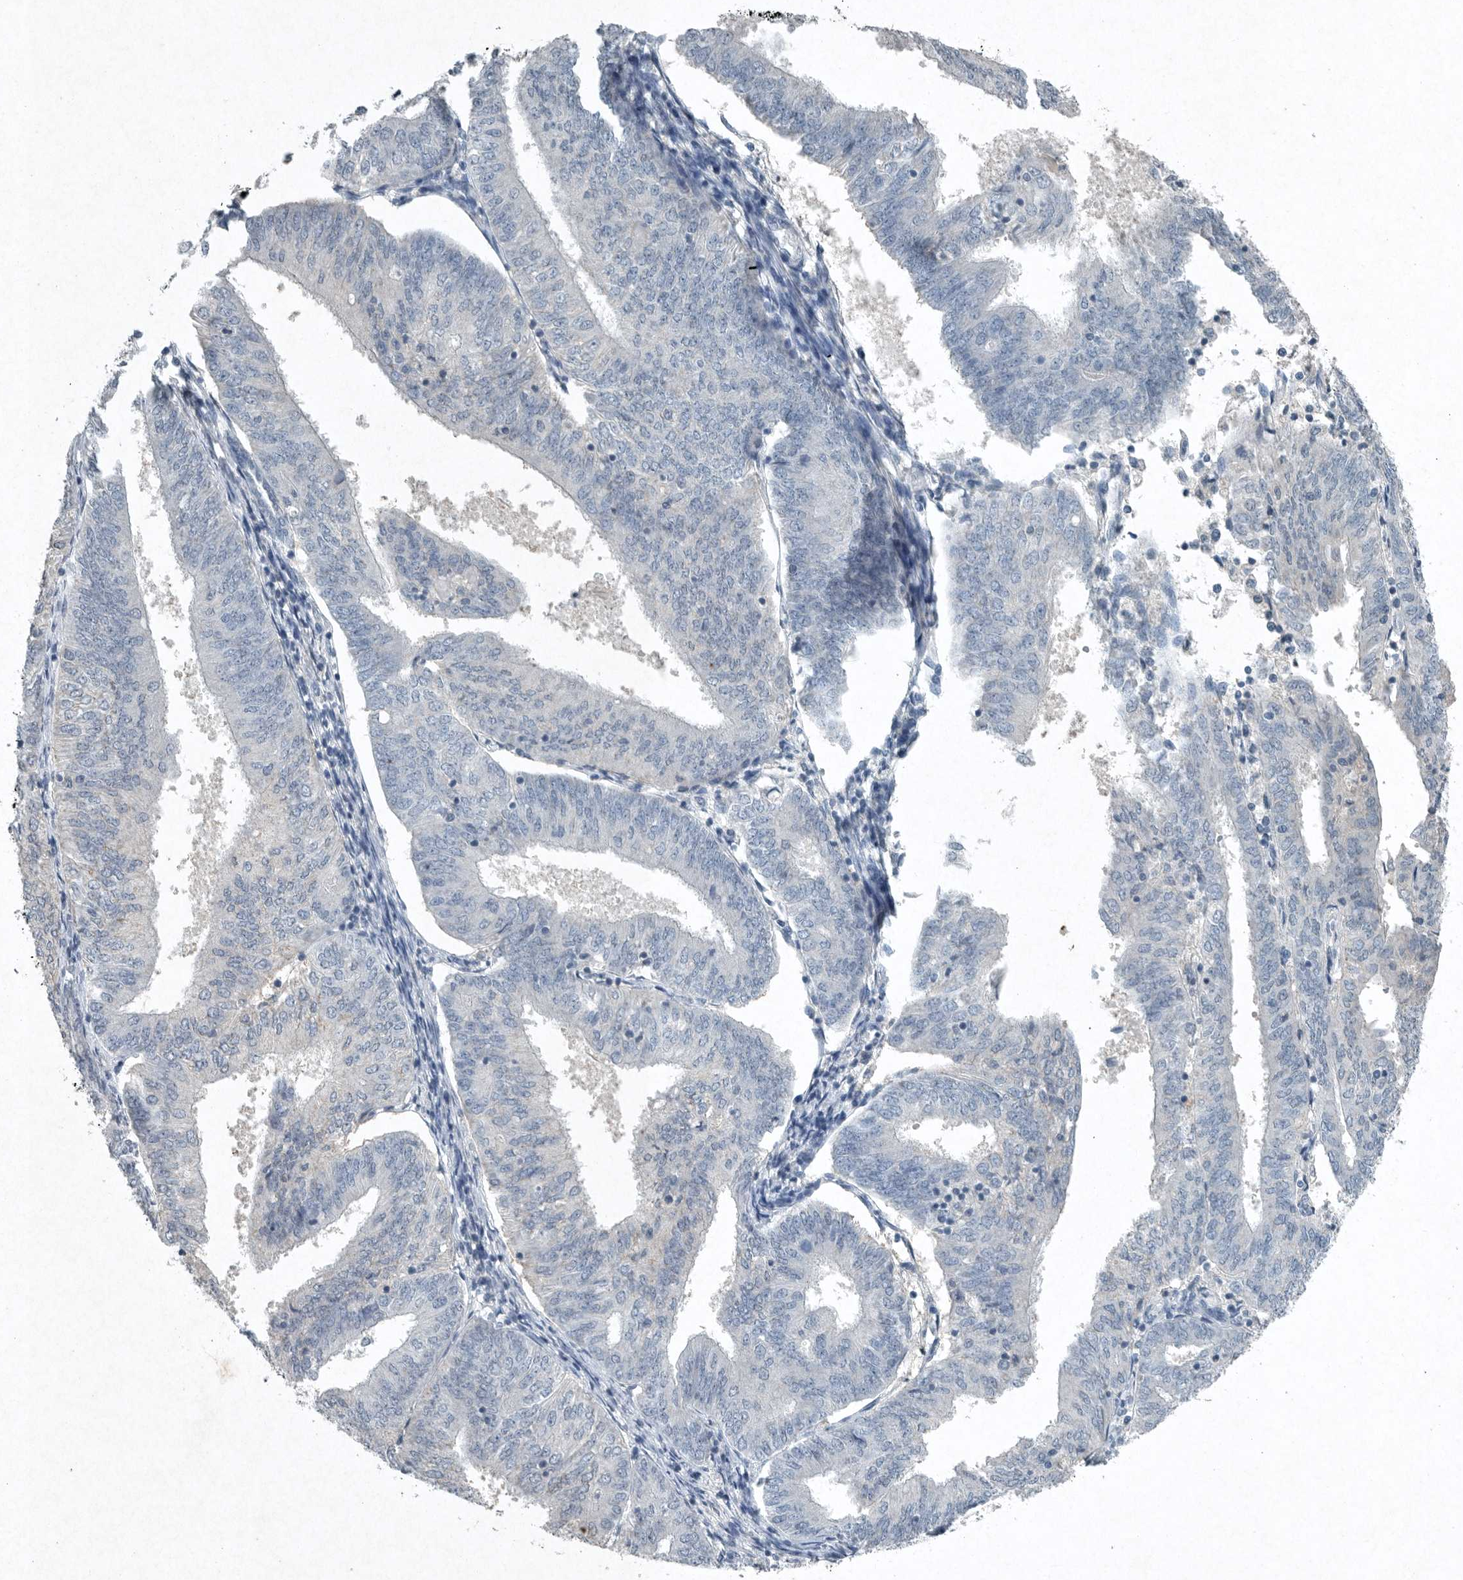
{"staining": {"intensity": "negative", "quantity": "none", "location": "none"}, "tissue": "endometrial cancer", "cell_type": "Tumor cells", "image_type": "cancer", "snomed": [{"axis": "morphology", "description": "Adenocarcinoma, NOS"}, {"axis": "topography", "description": "Endometrium"}], "caption": "The IHC photomicrograph has no significant positivity in tumor cells of adenocarcinoma (endometrial) tissue. The staining was performed using DAB (3,3'-diaminobenzidine) to visualize the protein expression in brown, while the nuclei were stained in blue with hematoxylin (Magnification: 20x).", "gene": "IL20", "patient": {"sex": "female", "age": 58}}